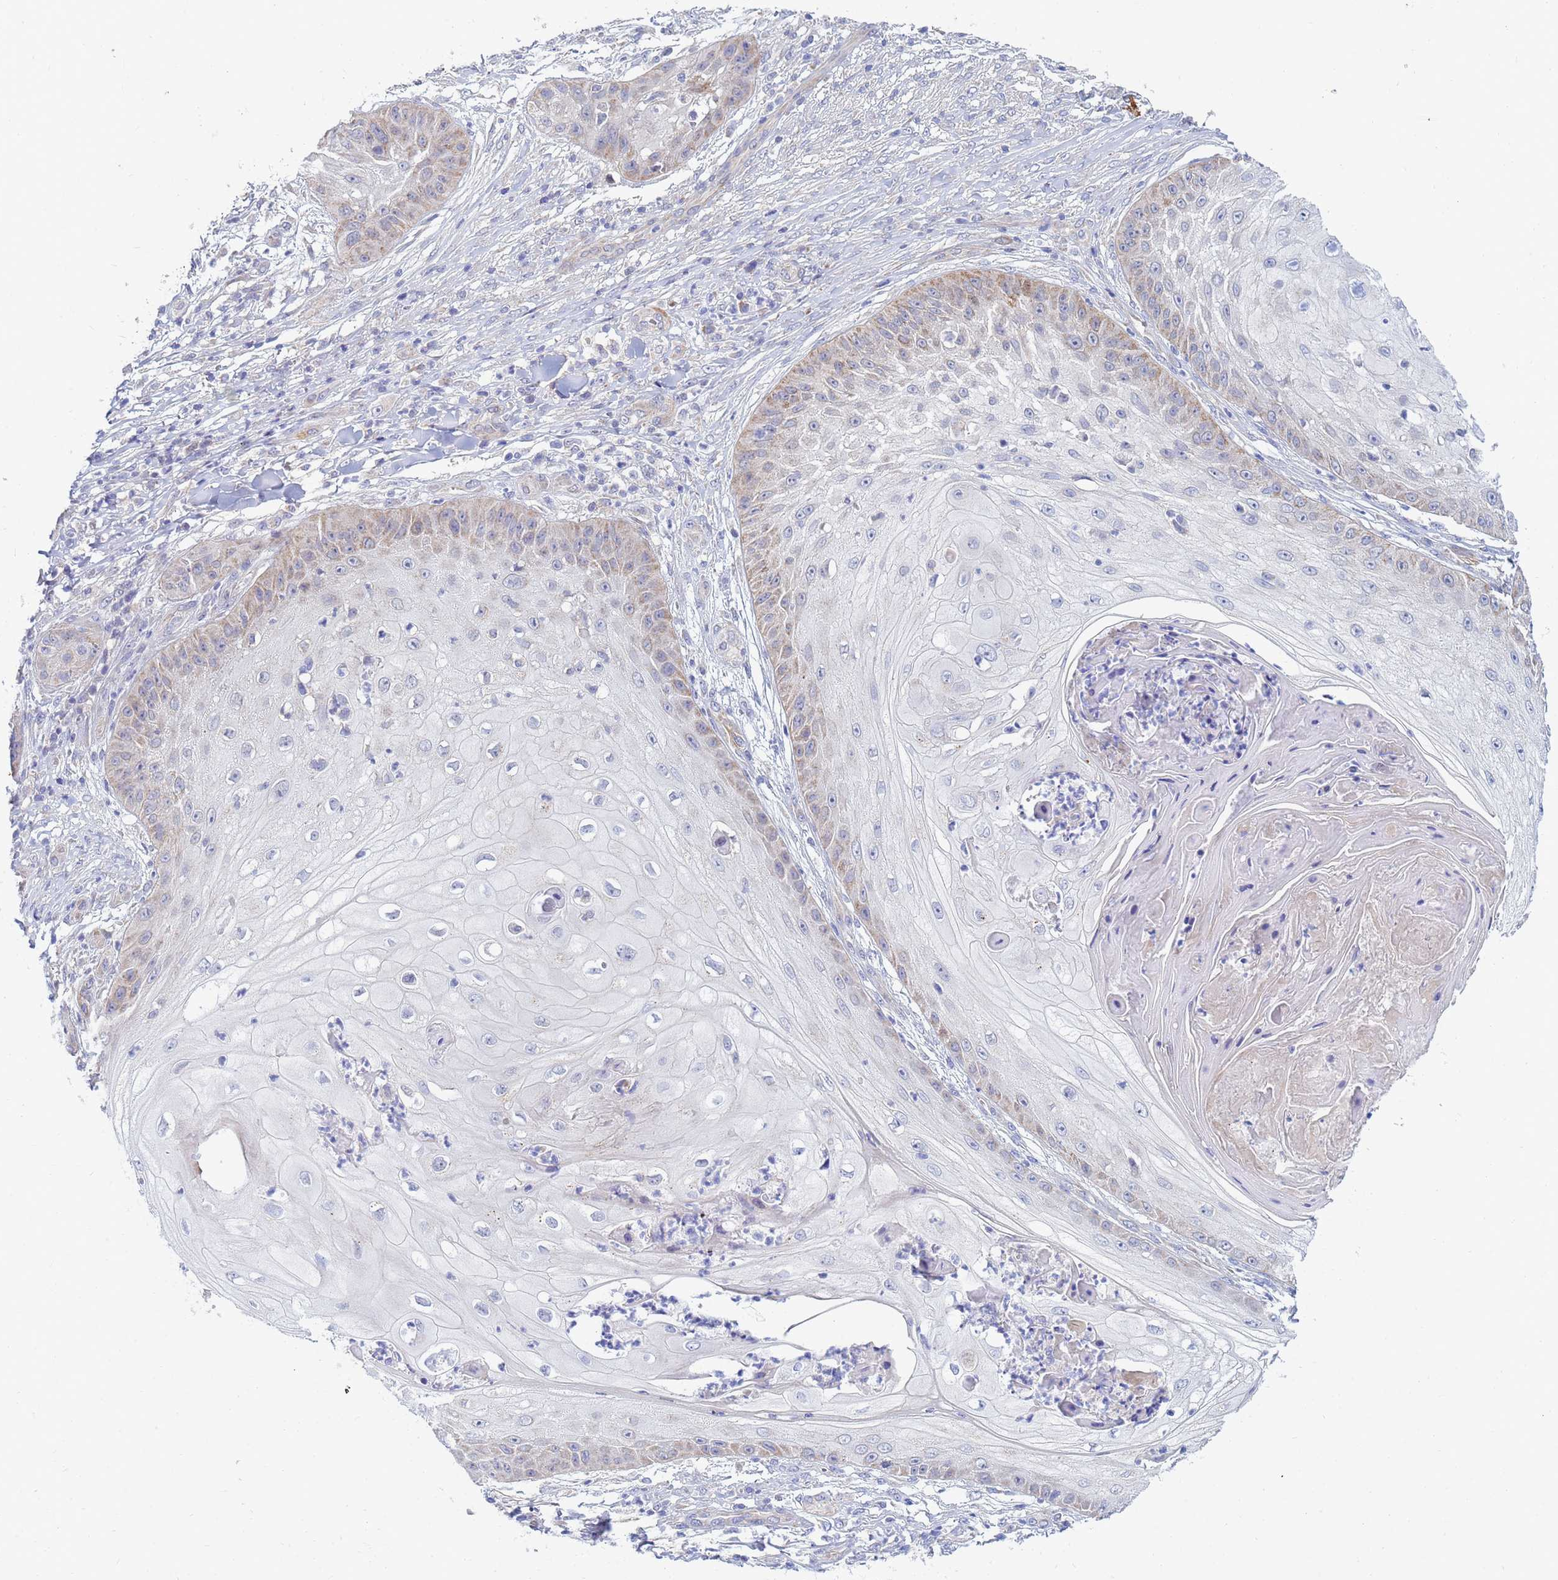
{"staining": {"intensity": "weak", "quantity": "25%-75%", "location": "cytoplasmic/membranous"}, "tissue": "skin cancer", "cell_type": "Tumor cells", "image_type": "cancer", "snomed": [{"axis": "morphology", "description": "Squamous cell carcinoma, NOS"}, {"axis": "topography", "description": "Skin"}], "caption": "Immunohistochemical staining of skin cancer exhibits weak cytoplasmic/membranous protein staining in approximately 25%-75% of tumor cells.", "gene": "SDR39U1", "patient": {"sex": "male", "age": 70}}